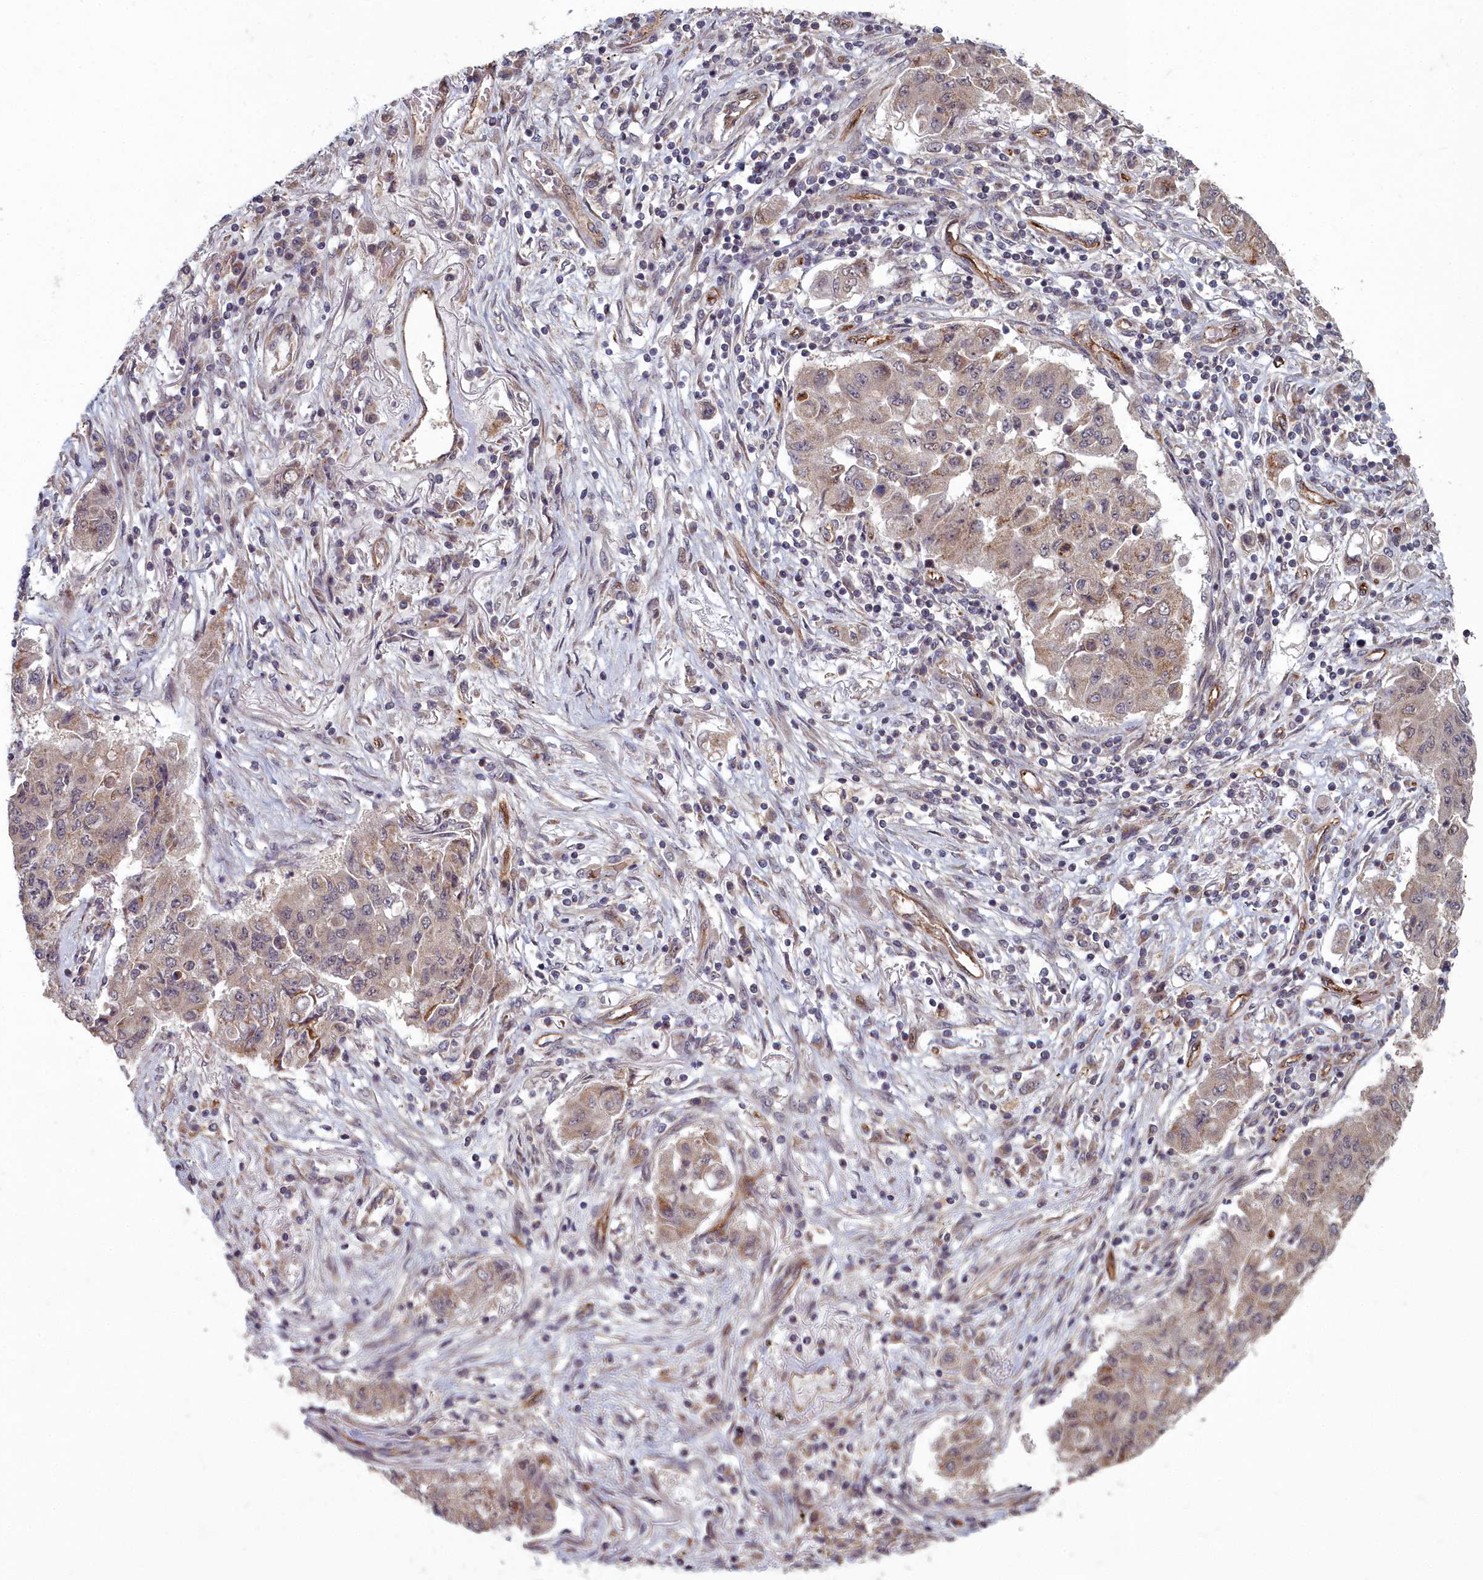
{"staining": {"intensity": "weak", "quantity": ">75%", "location": "cytoplasmic/membranous"}, "tissue": "lung cancer", "cell_type": "Tumor cells", "image_type": "cancer", "snomed": [{"axis": "morphology", "description": "Squamous cell carcinoma, NOS"}, {"axis": "topography", "description": "Lung"}], "caption": "This photomicrograph displays IHC staining of lung cancer (squamous cell carcinoma), with low weak cytoplasmic/membranous staining in approximately >75% of tumor cells.", "gene": "TSPYL4", "patient": {"sex": "male", "age": 74}}